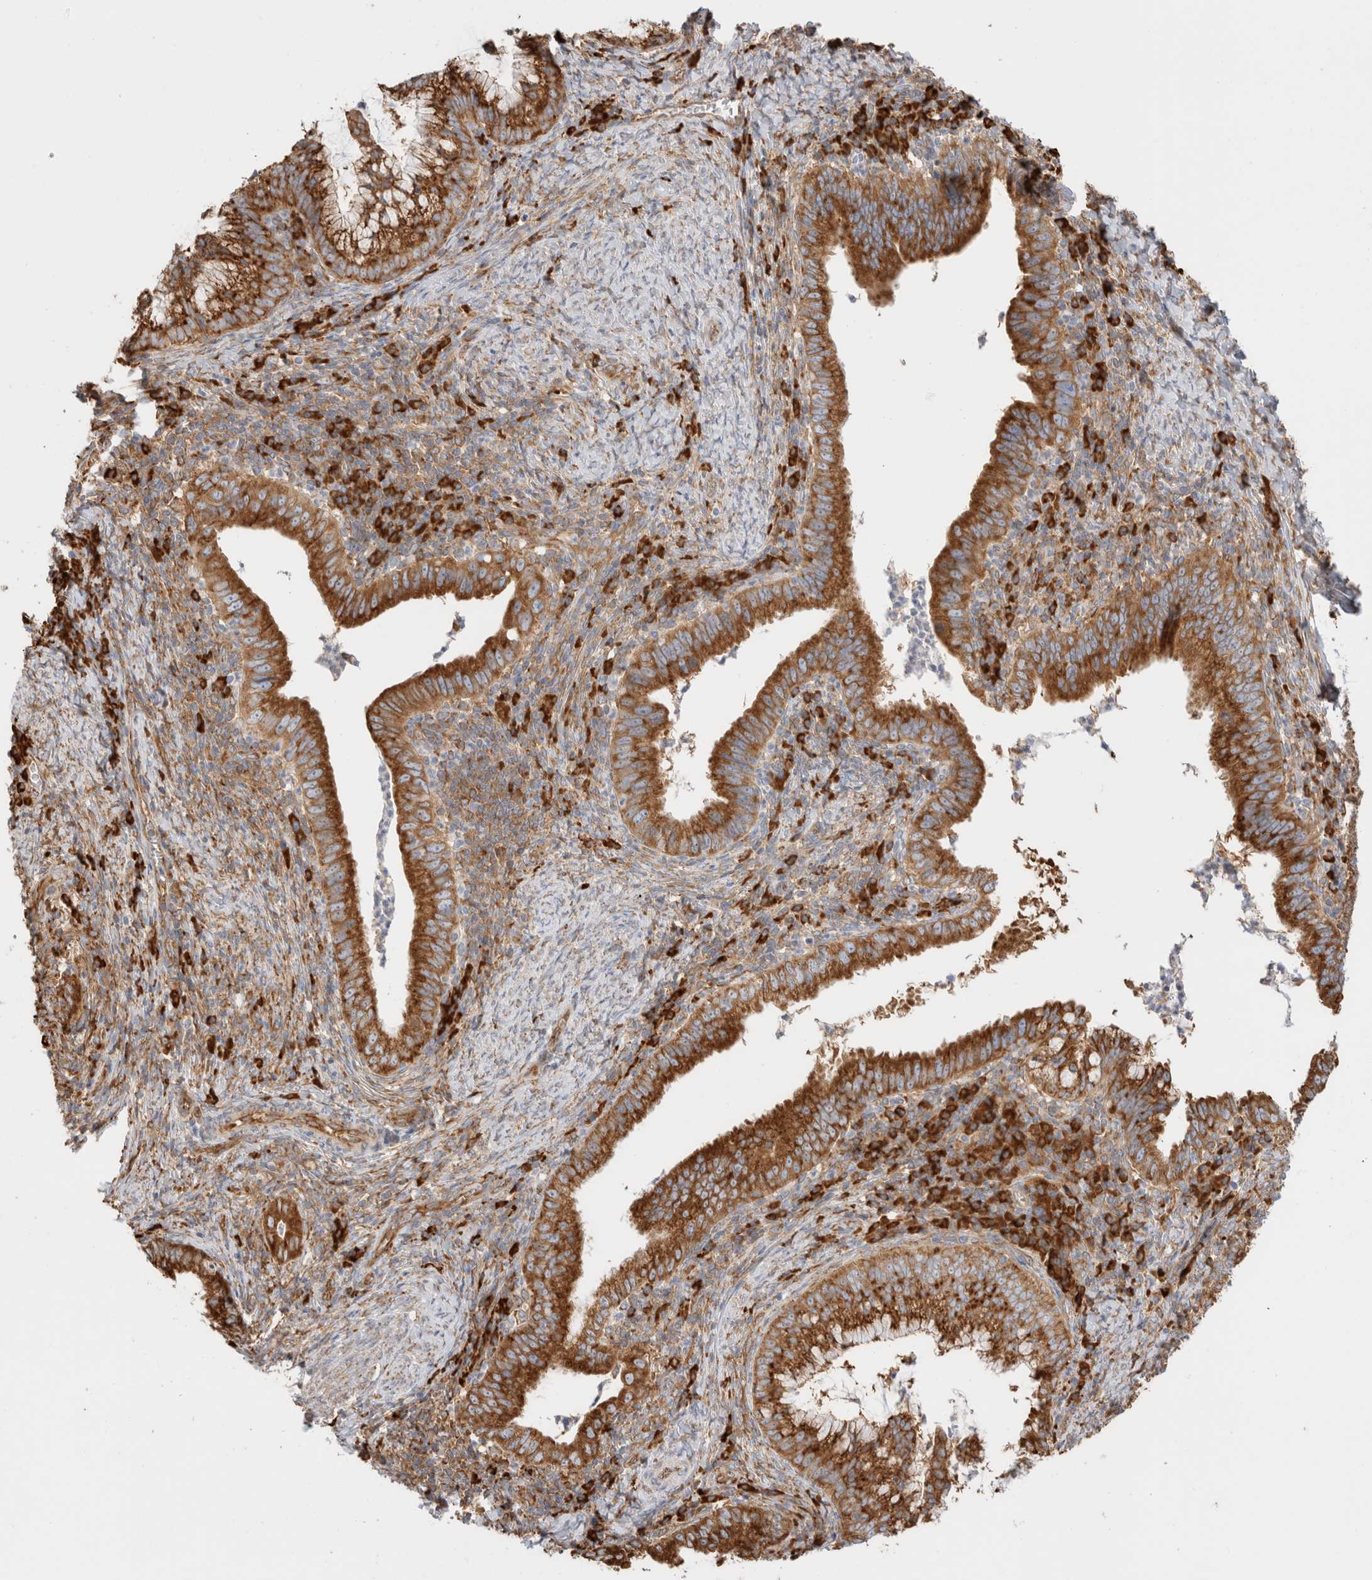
{"staining": {"intensity": "strong", "quantity": ">75%", "location": "cytoplasmic/membranous"}, "tissue": "cervical cancer", "cell_type": "Tumor cells", "image_type": "cancer", "snomed": [{"axis": "morphology", "description": "Adenocarcinoma, NOS"}, {"axis": "topography", "description": "Cervix"}], "caption": "Brown immunohistochemical staining in cervical adenocarcinoma demonstrates strong cytoplasmic/membranous staining in approximately >75% of tumor cells. The protein is stained brown, and the nuclei are stained in blue (DAB (3,3'-diaminobenzidine) IHC with brightfield microscopy, high magnification).", "gene": "ZC2HC1A", "patient": {"sex": "female", "age": 36}}